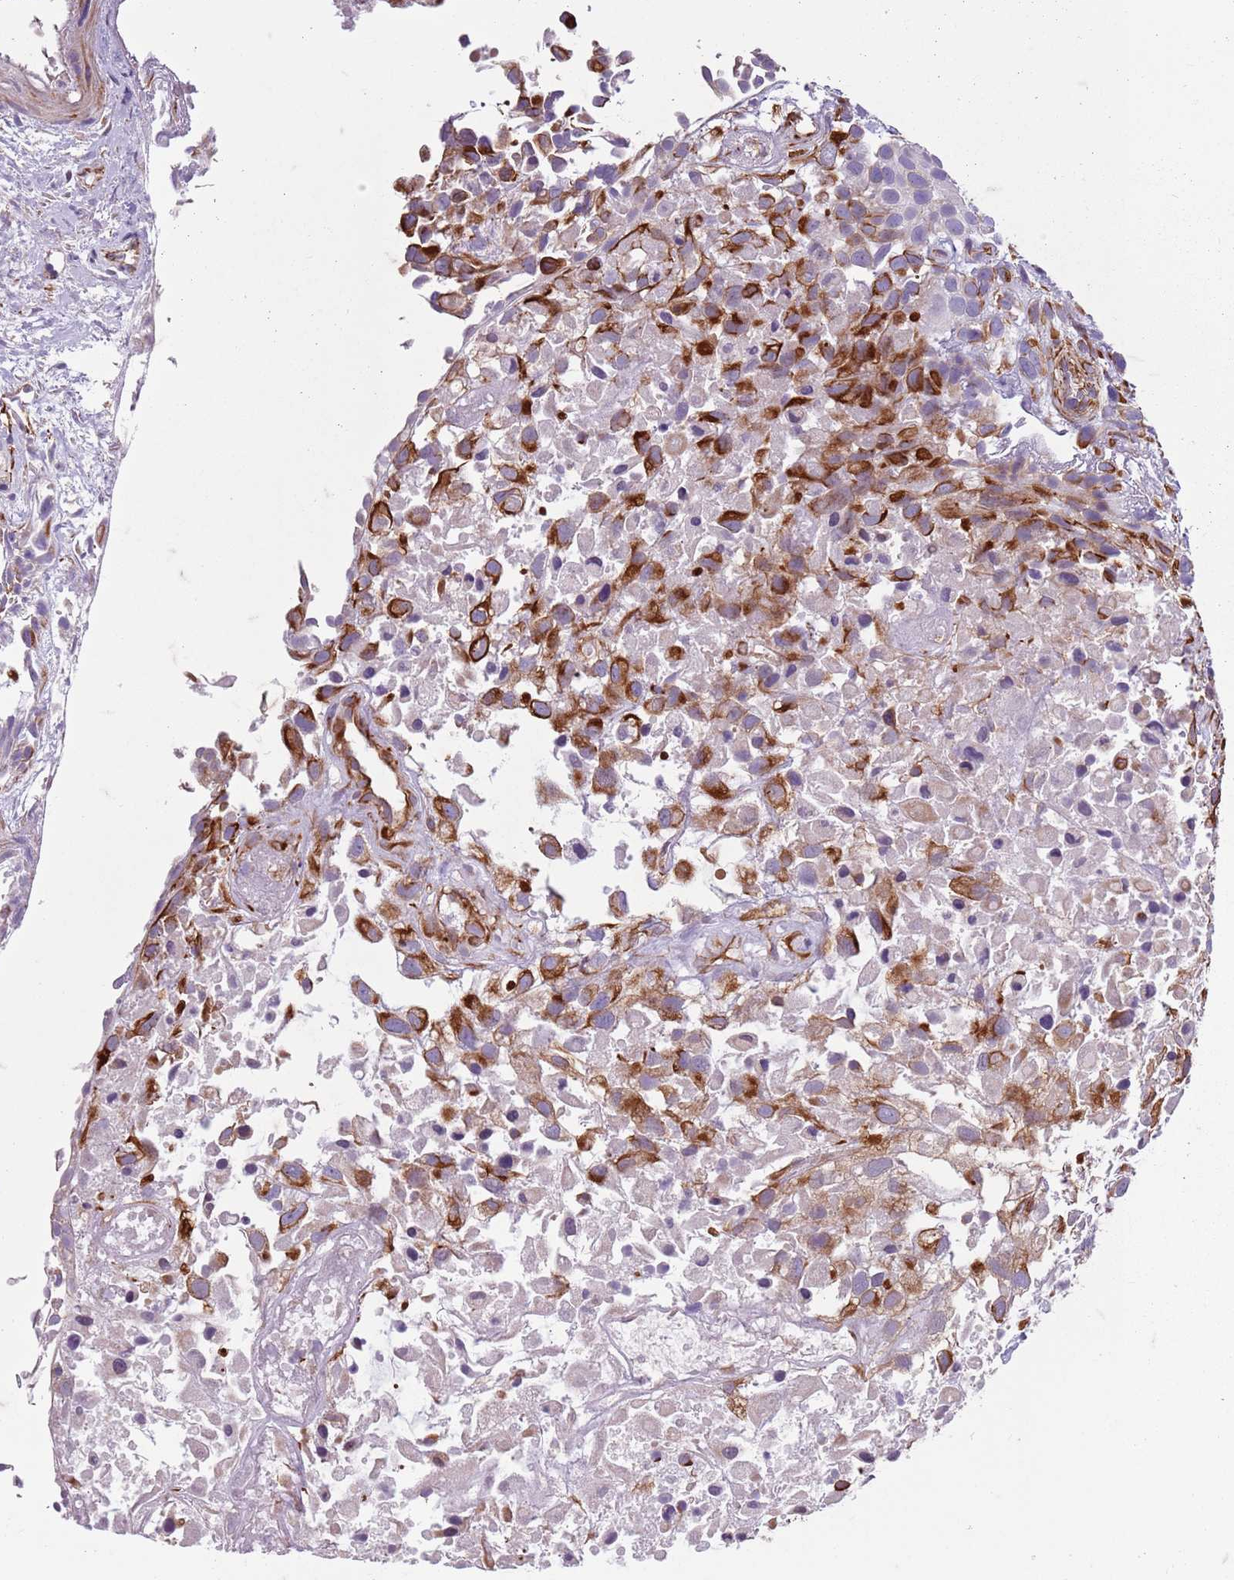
{"staining": {"intensity": "strong", "quantity": "<25%", "location": "cytoplasmic/membranous"}, "tissue": "urothelial cancer", "cell_type": "Tumor cells", "image_type": "cancer", "snomed": [{"axis": "morphology", "description": "Urothelial carcinoma, High grade"}, {"axis": "topography", "description": "Urinary bladder"}], "caption": "This is a histology image of immunohistochemistry staining of urothelial cancer, which shows strong positivity in the cytoplasmic/membranous of tumor cells.", "gene": "TAS2R38", "patient": {"sex": "male", "age": 56}}